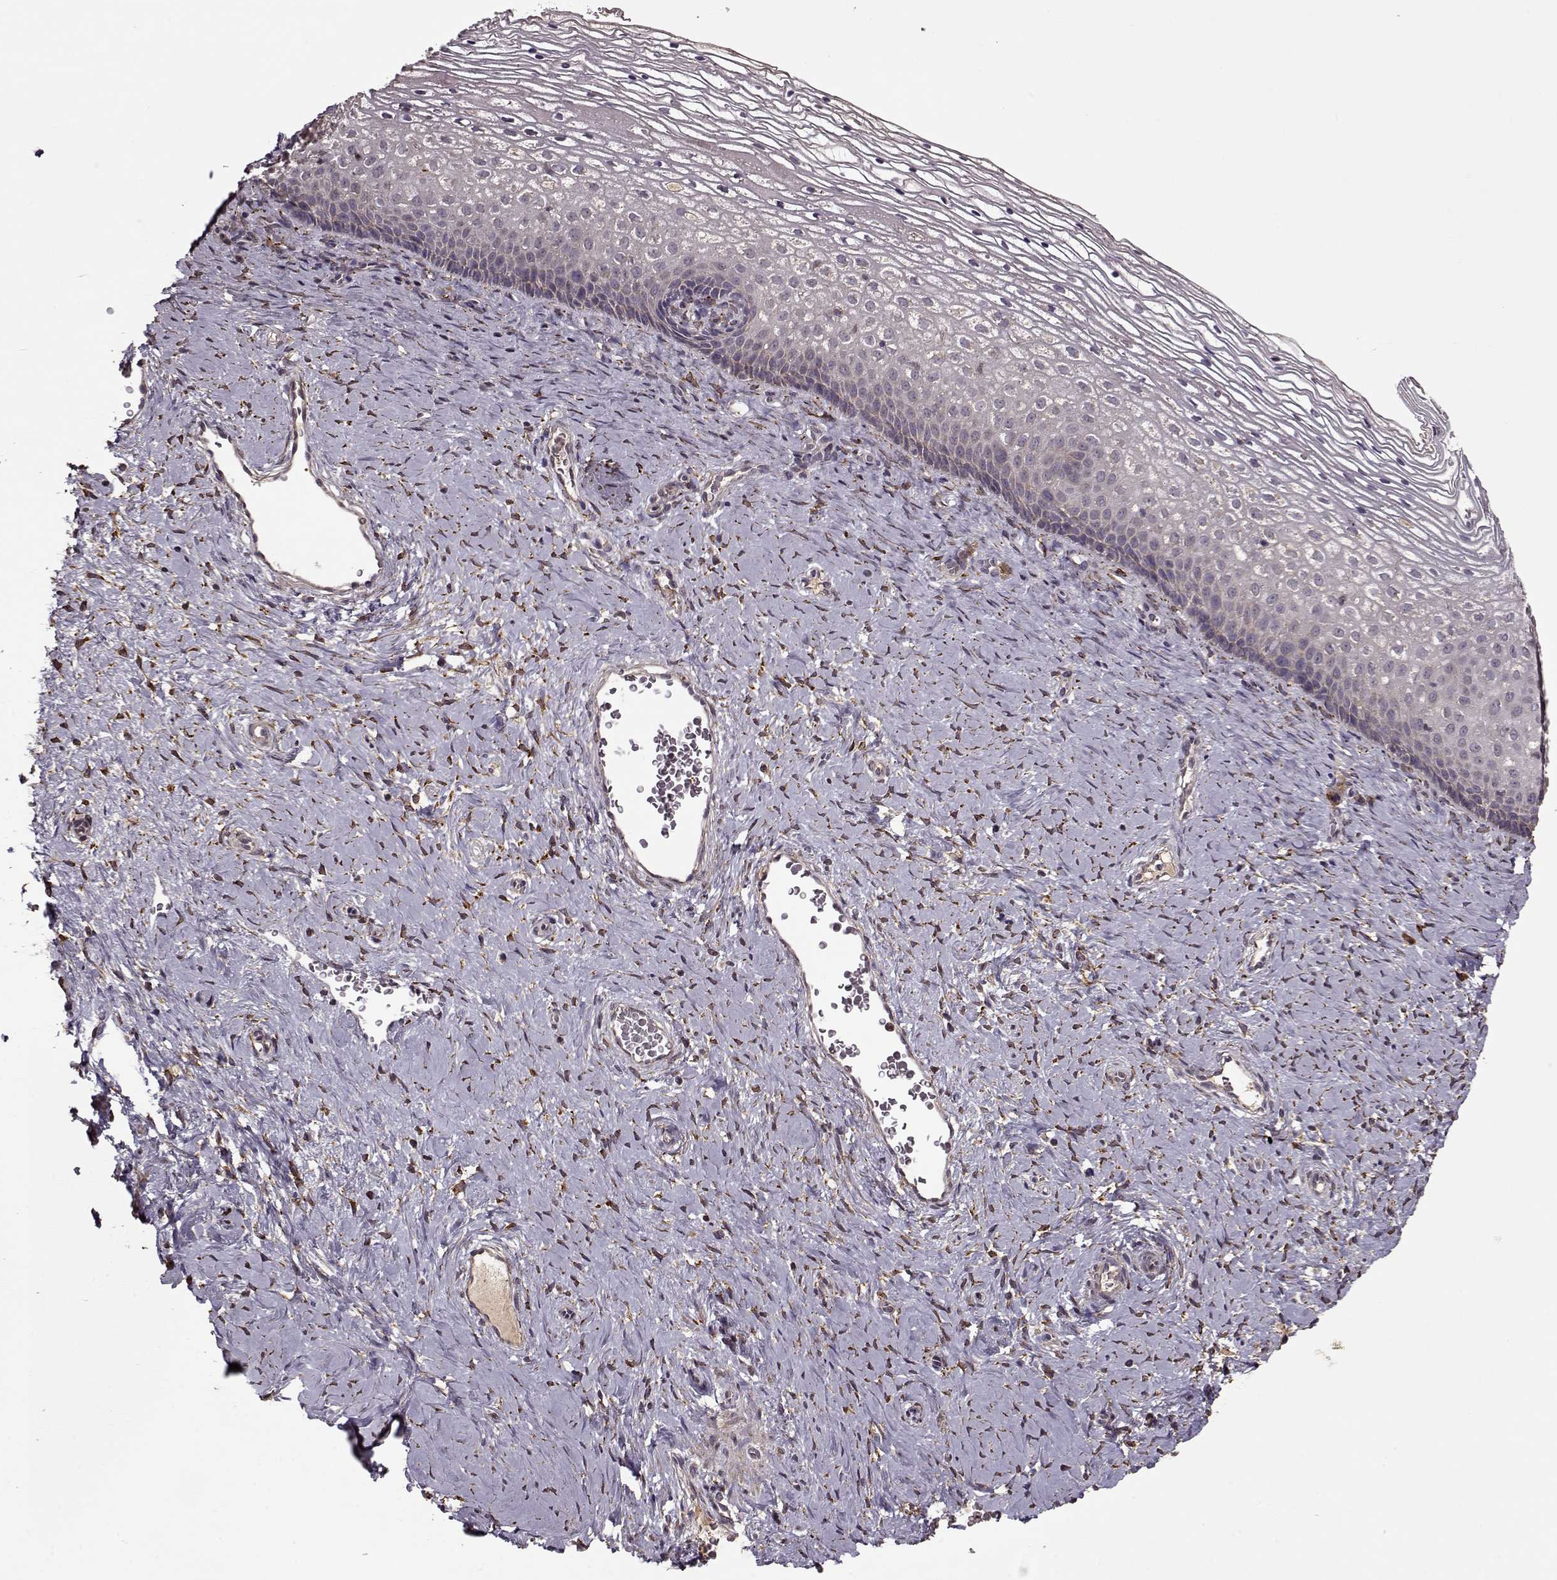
{"staining": {"intensity": "weak", "quantity": ">75%", "location": "cytoplasmic/membranous"}, "tissue": "cervix", "cell_type": "Glandular cells", "image_type": "normal", "snomed": [{"axis": "morphology", "description": "Normal tissue, NOS"}, {"axis": "topography", "description": "Cervix"}], "caption": "Approximately >75% of glandular cells in unremarkable human cervix reveal weak cytoplasmic/membranous protein staining as visualized by brown immunohistochemical staining.", "gene": "IMMP1L", "patient": {"sex": "female", "age": 34}}